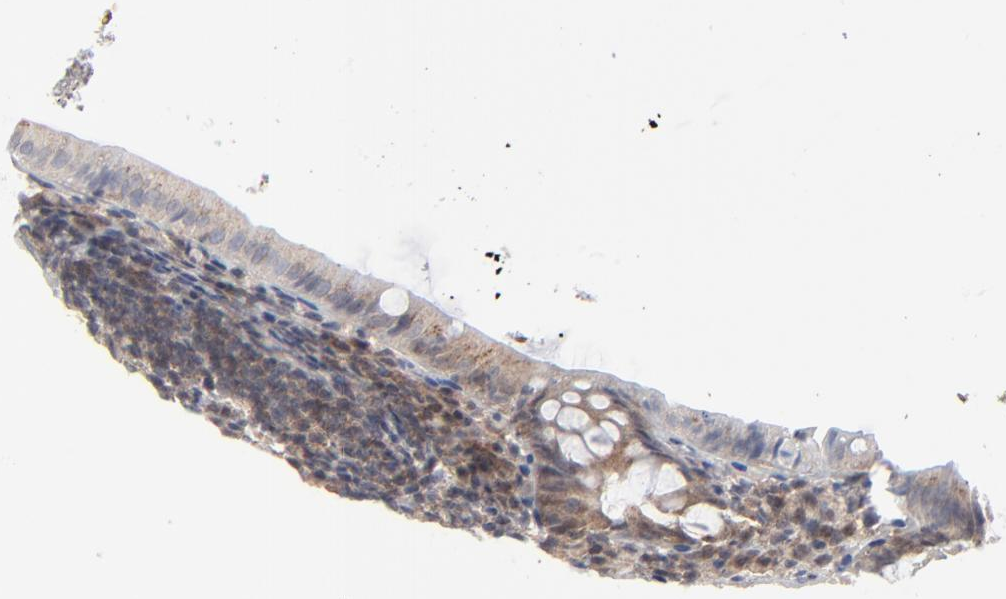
{"staining": {"intensity": "weak", "quantity": ">75%", "location": "cytoplasmic/membranous"}, "tissue": "appendix", "cell_type": "Glandular cells", "image_type": "normal", "snomed": [{"axis": "morphology", "description": "Normal tissue, NOS"}, {"axis": "topography", "description": "Appendix"}], "caption": "A brown stain shows weak cytoplasmic/membranous positivity of a protein in glandular cells of unremarkable appendix.", "gene": "RPS6KB1", "patient": {"sex": "female", "age": 10}}